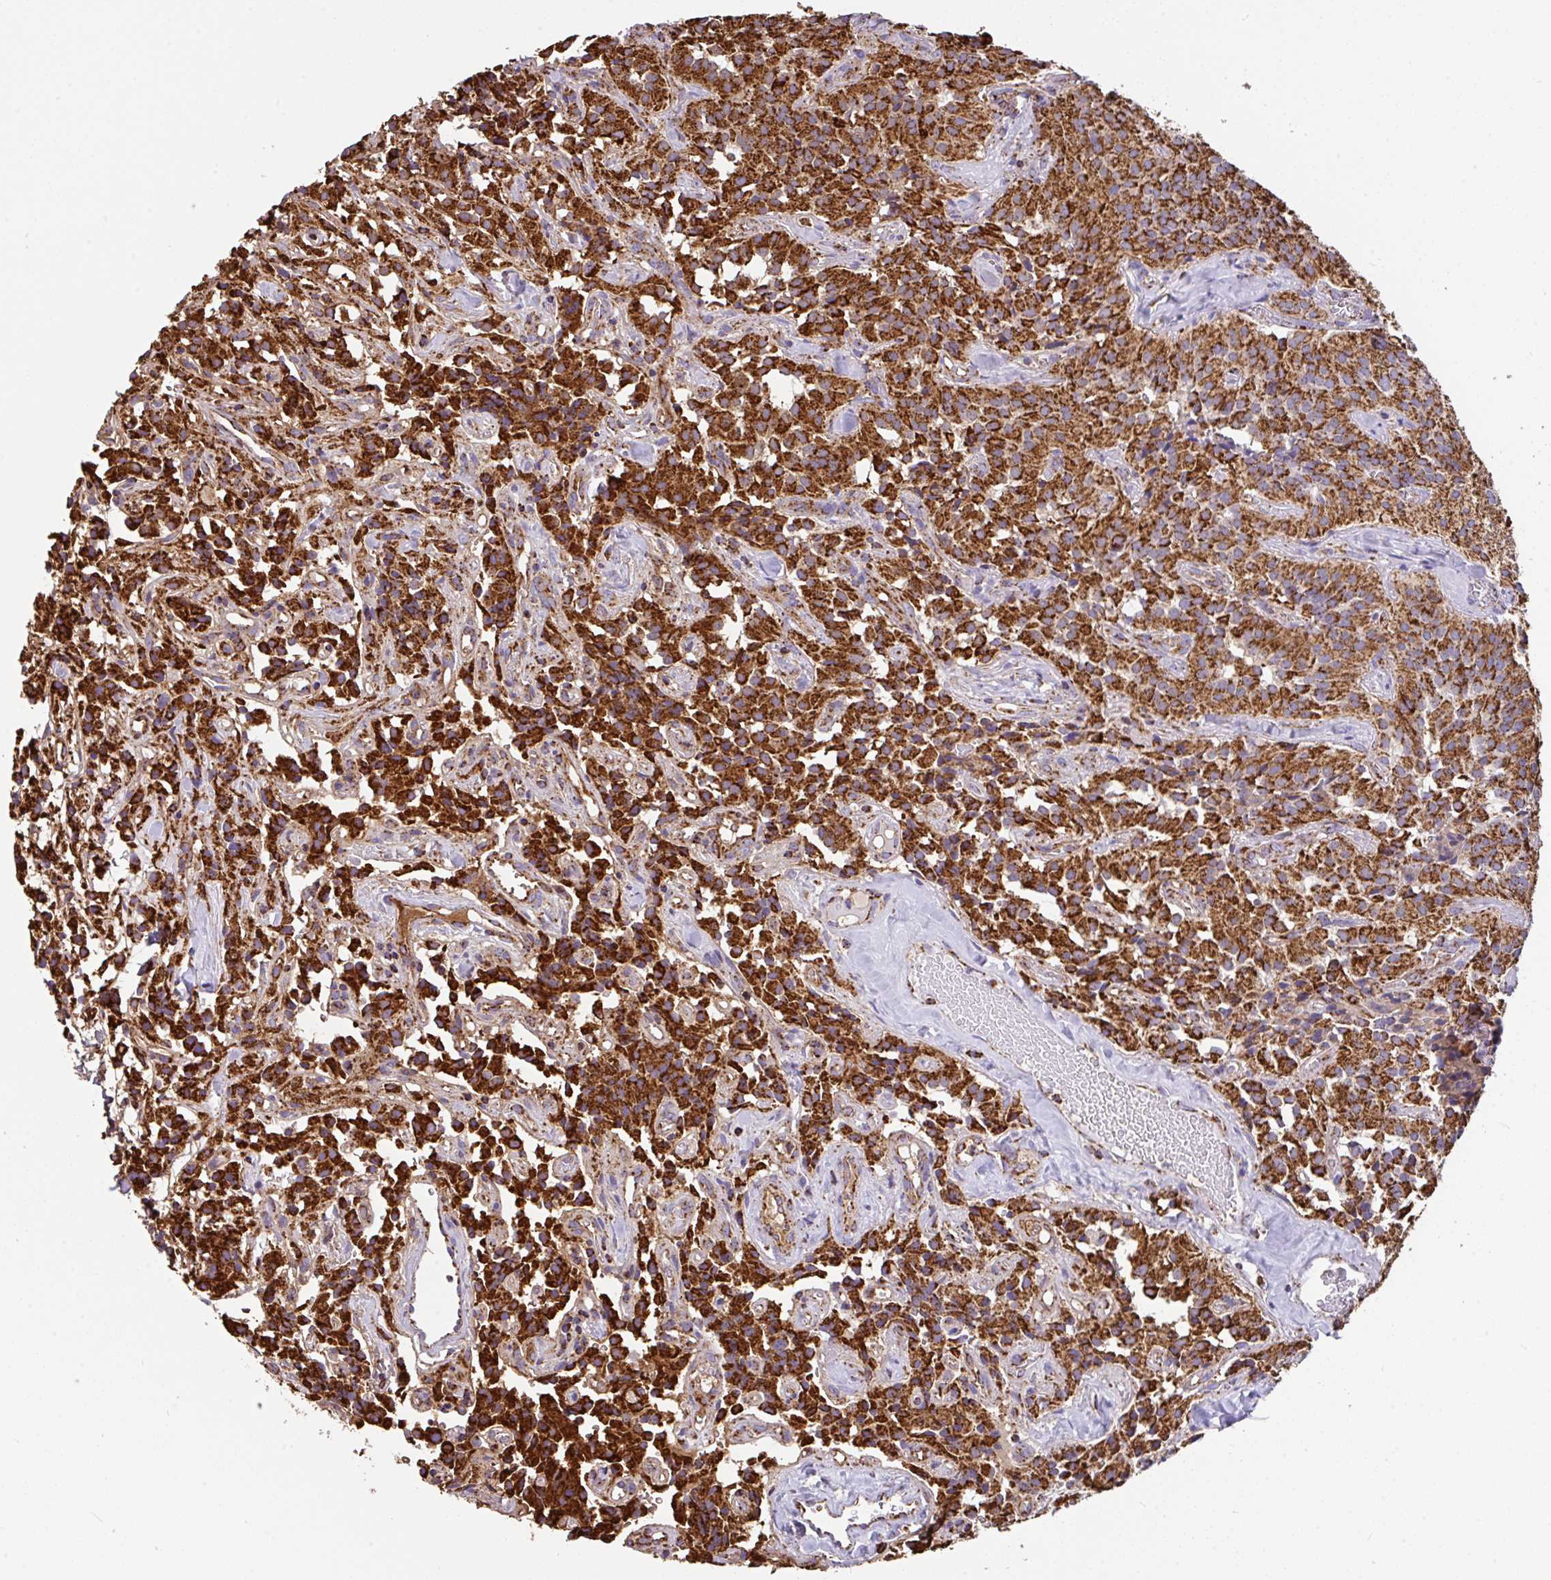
{"staining": {"intensity": "strong", "quantity": ">75%", "location": "cytoplasmic/membranous"}, "tissue": "glioma", "cell_type": "Tumor cells", "image_type": "cancer", "snomed": [{"axis": "morphology", "description": "Glioma, malignant, Low grade"}, {"axis": "topography", "description": "Brain"}], "caption": "A brown stain highlights strong cytoplasmic/membranous expression of a protein in human malignant glioma (low-grade) tumor cells. (Brightfield microscopy of DAB IHC at high magnification).", "gene": "ANKRD33B", "patient": {"sex": "male", "age": 42}}